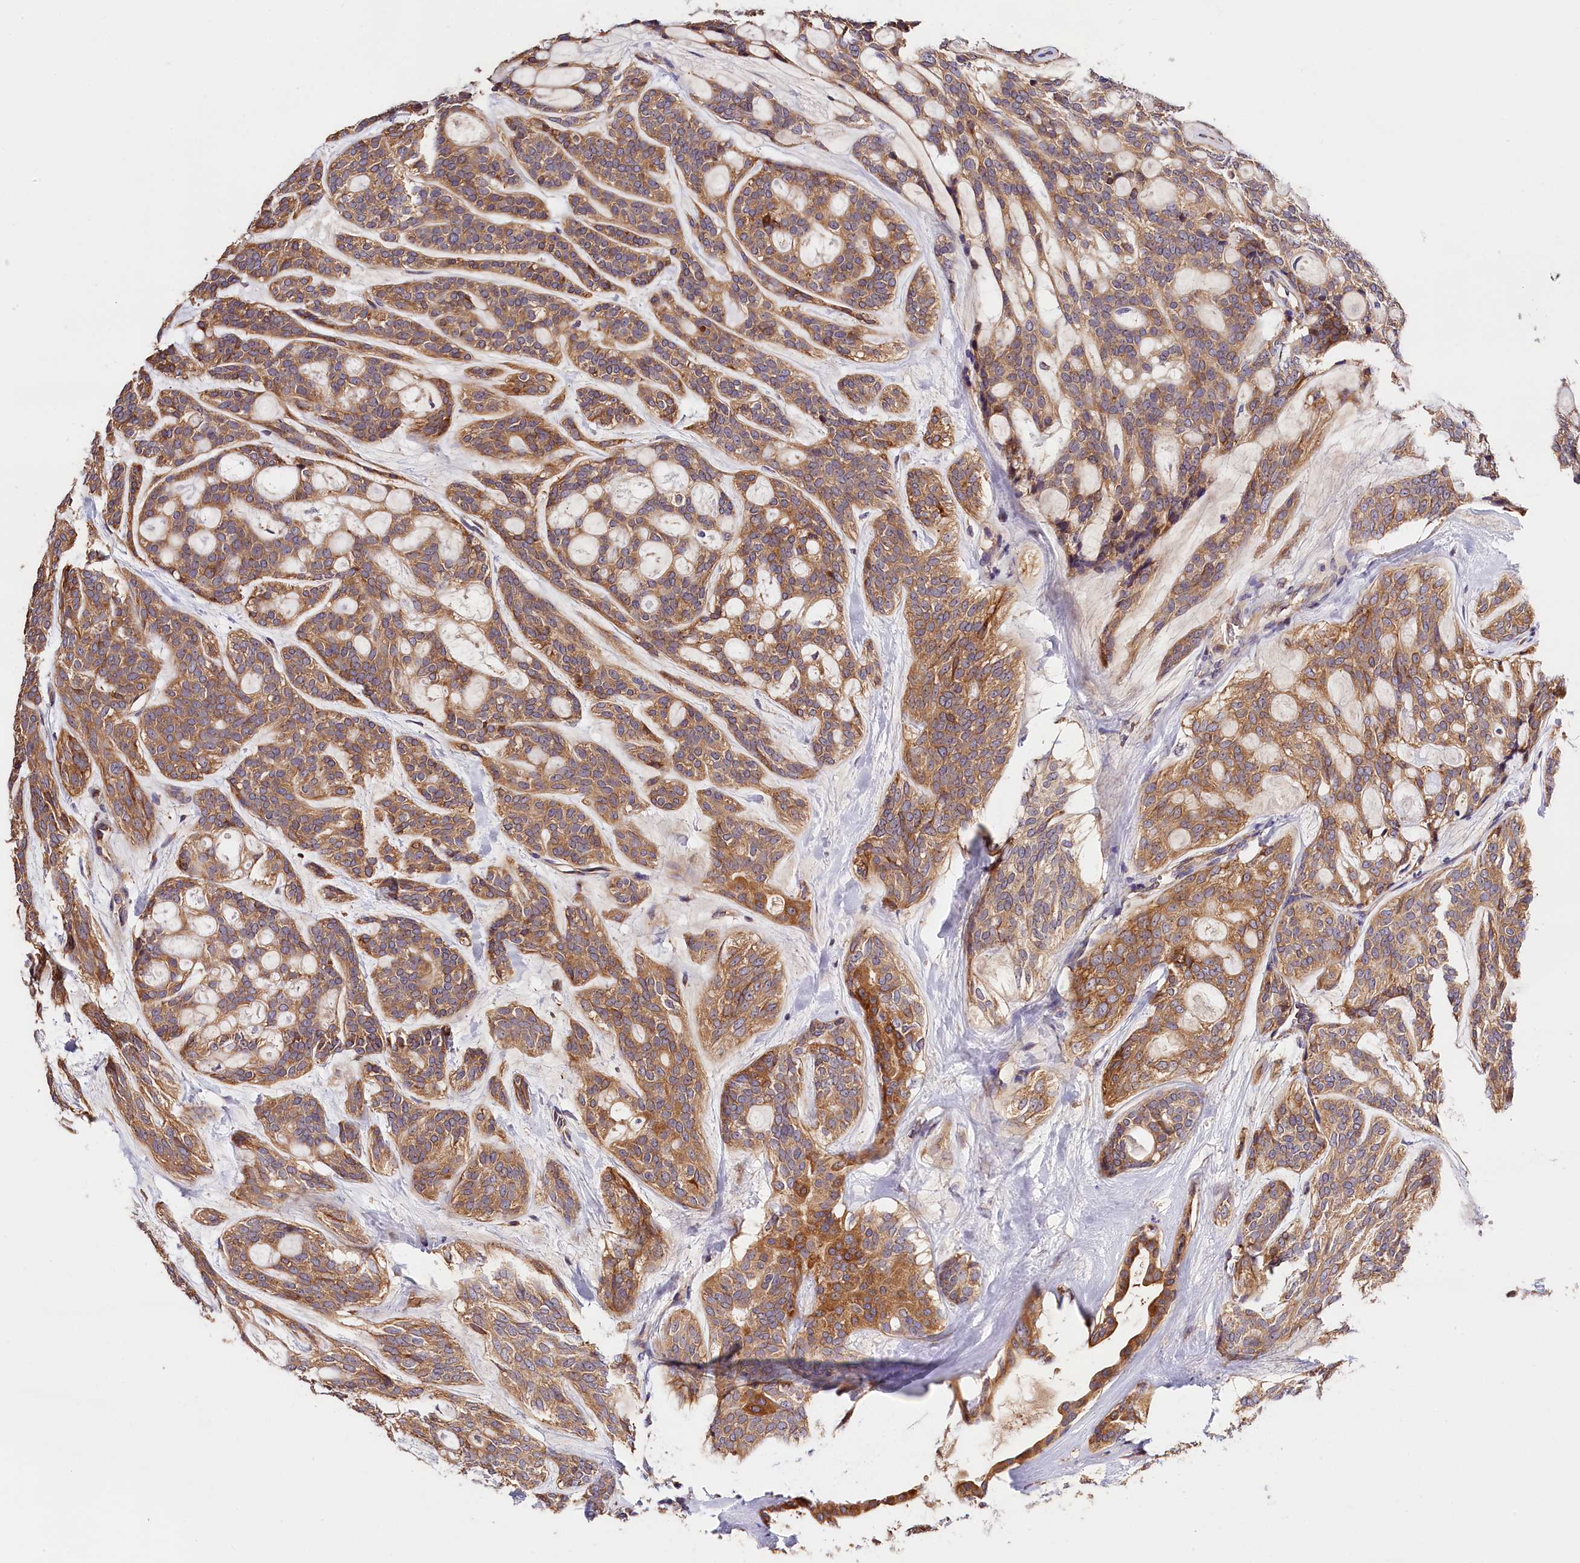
{"staining": {"intensity": "moderate", "quantity": ">75%", "location": "cytoplasmic/membranous"}, "tissue": "head and neck cancer", "cell_type": "Tumor cells", "image_type": "cancer", "snomed": [{"axis": "morphology", "description": "Adenocarcinoma, NOS"}, {"axis": "topography", "description": "Head-Neck"}], "caption": "Tumor cells reveal medium levels of moderate cytoplasmic/membranous staining in approximately >75% of cells in head and neck cancer.", "gene": "KPTN", "patient": {"sex": "male", "age": 66}}